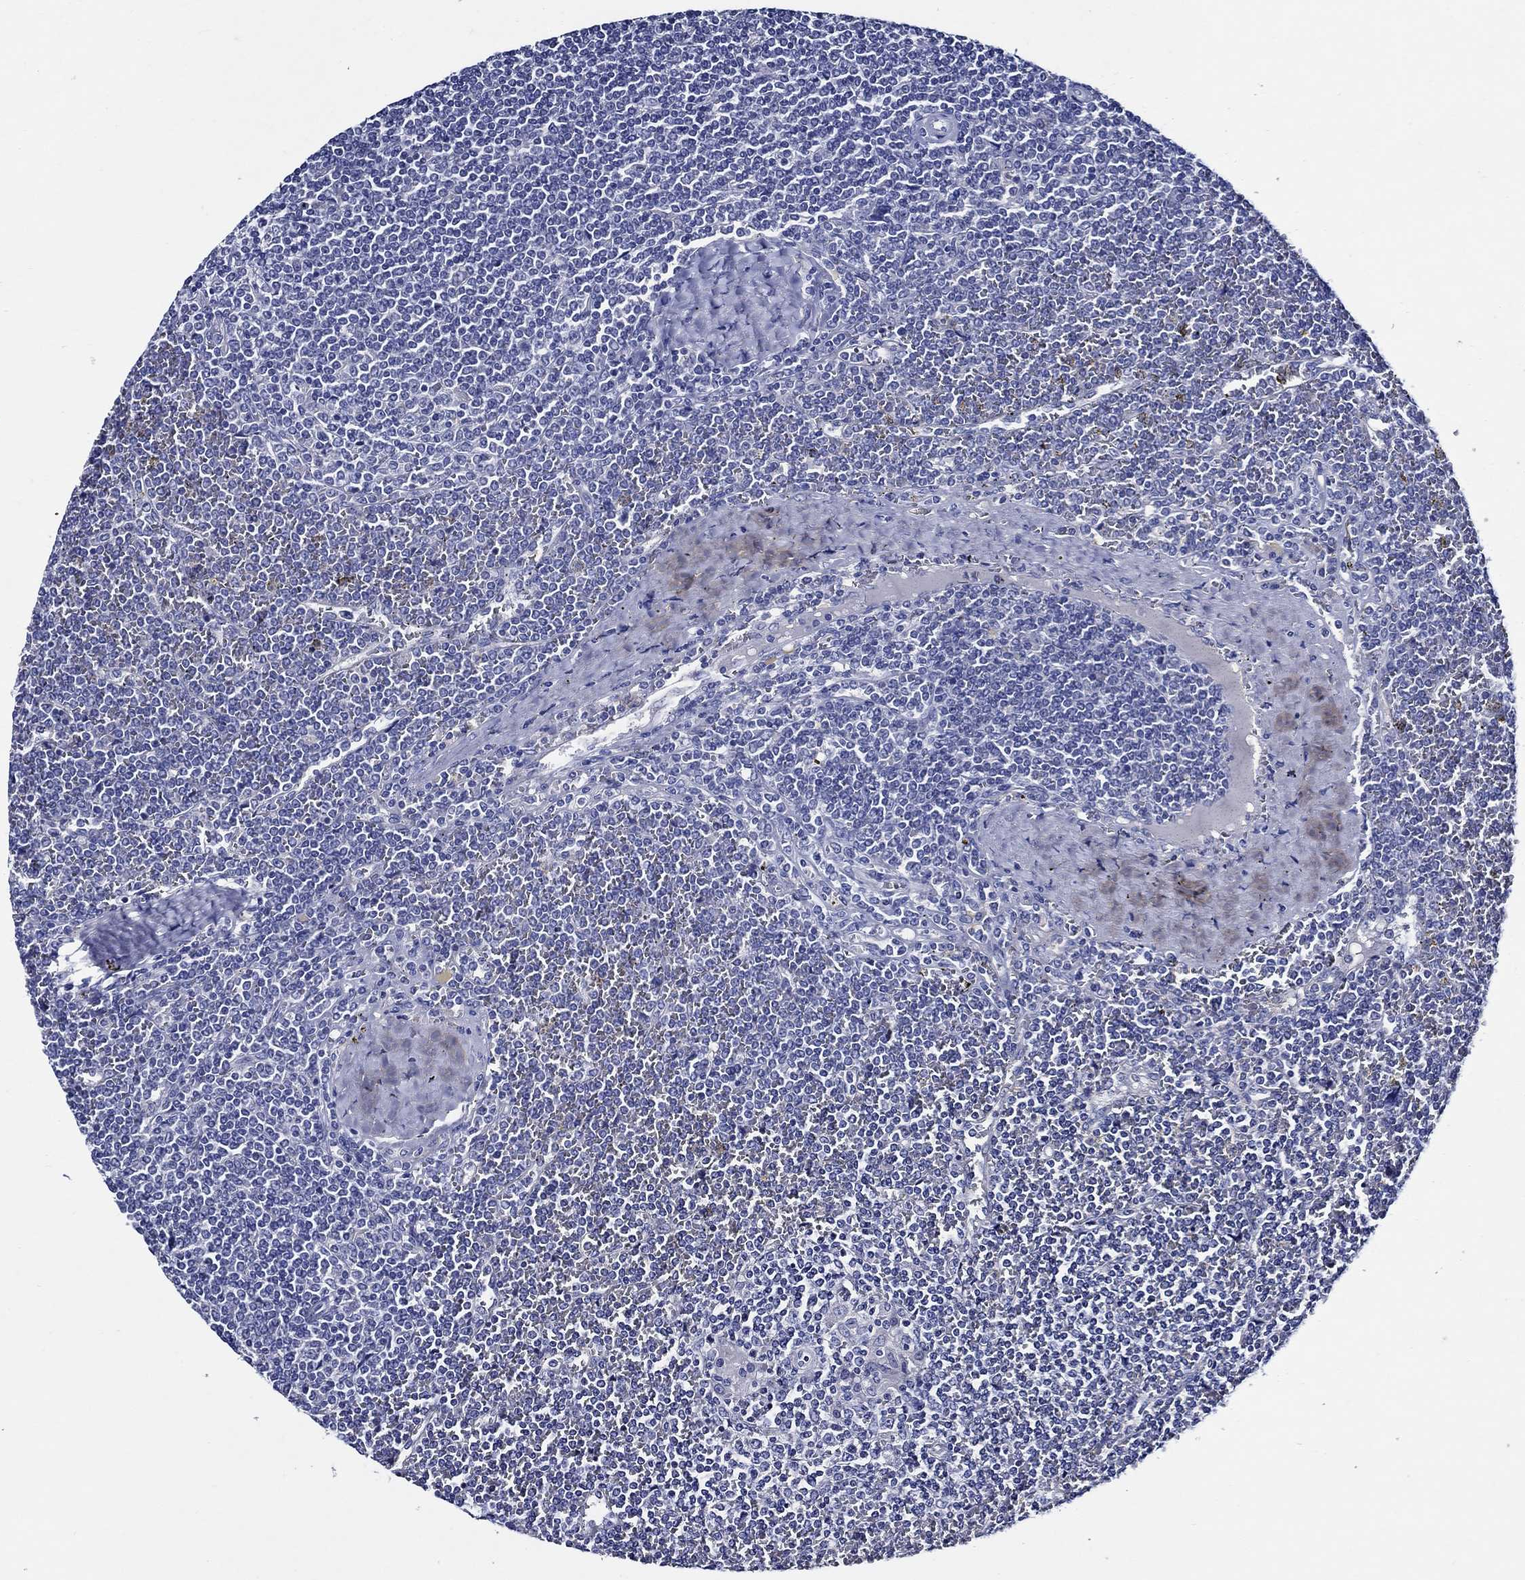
{"staining": {"intensity": "negative", "quantity": "none", "location": "none"}, "tissue": "lymphoma", "cell_type": "Tumor cells", "image_type": "cancer", "snomed": [{"axis": "morphology", "description": "Malignant lymphoma, non-Hodgkin's type, Low grade"}, {"axis": "topography", "description": "Spleen"}], "caption": "Lymphoma stained for a protein using immunohistochemistry (IHC) demonstrates no staining tumor cells.", "gene": "SKOR1", "patient": {"sex": "female", "age": 19}}